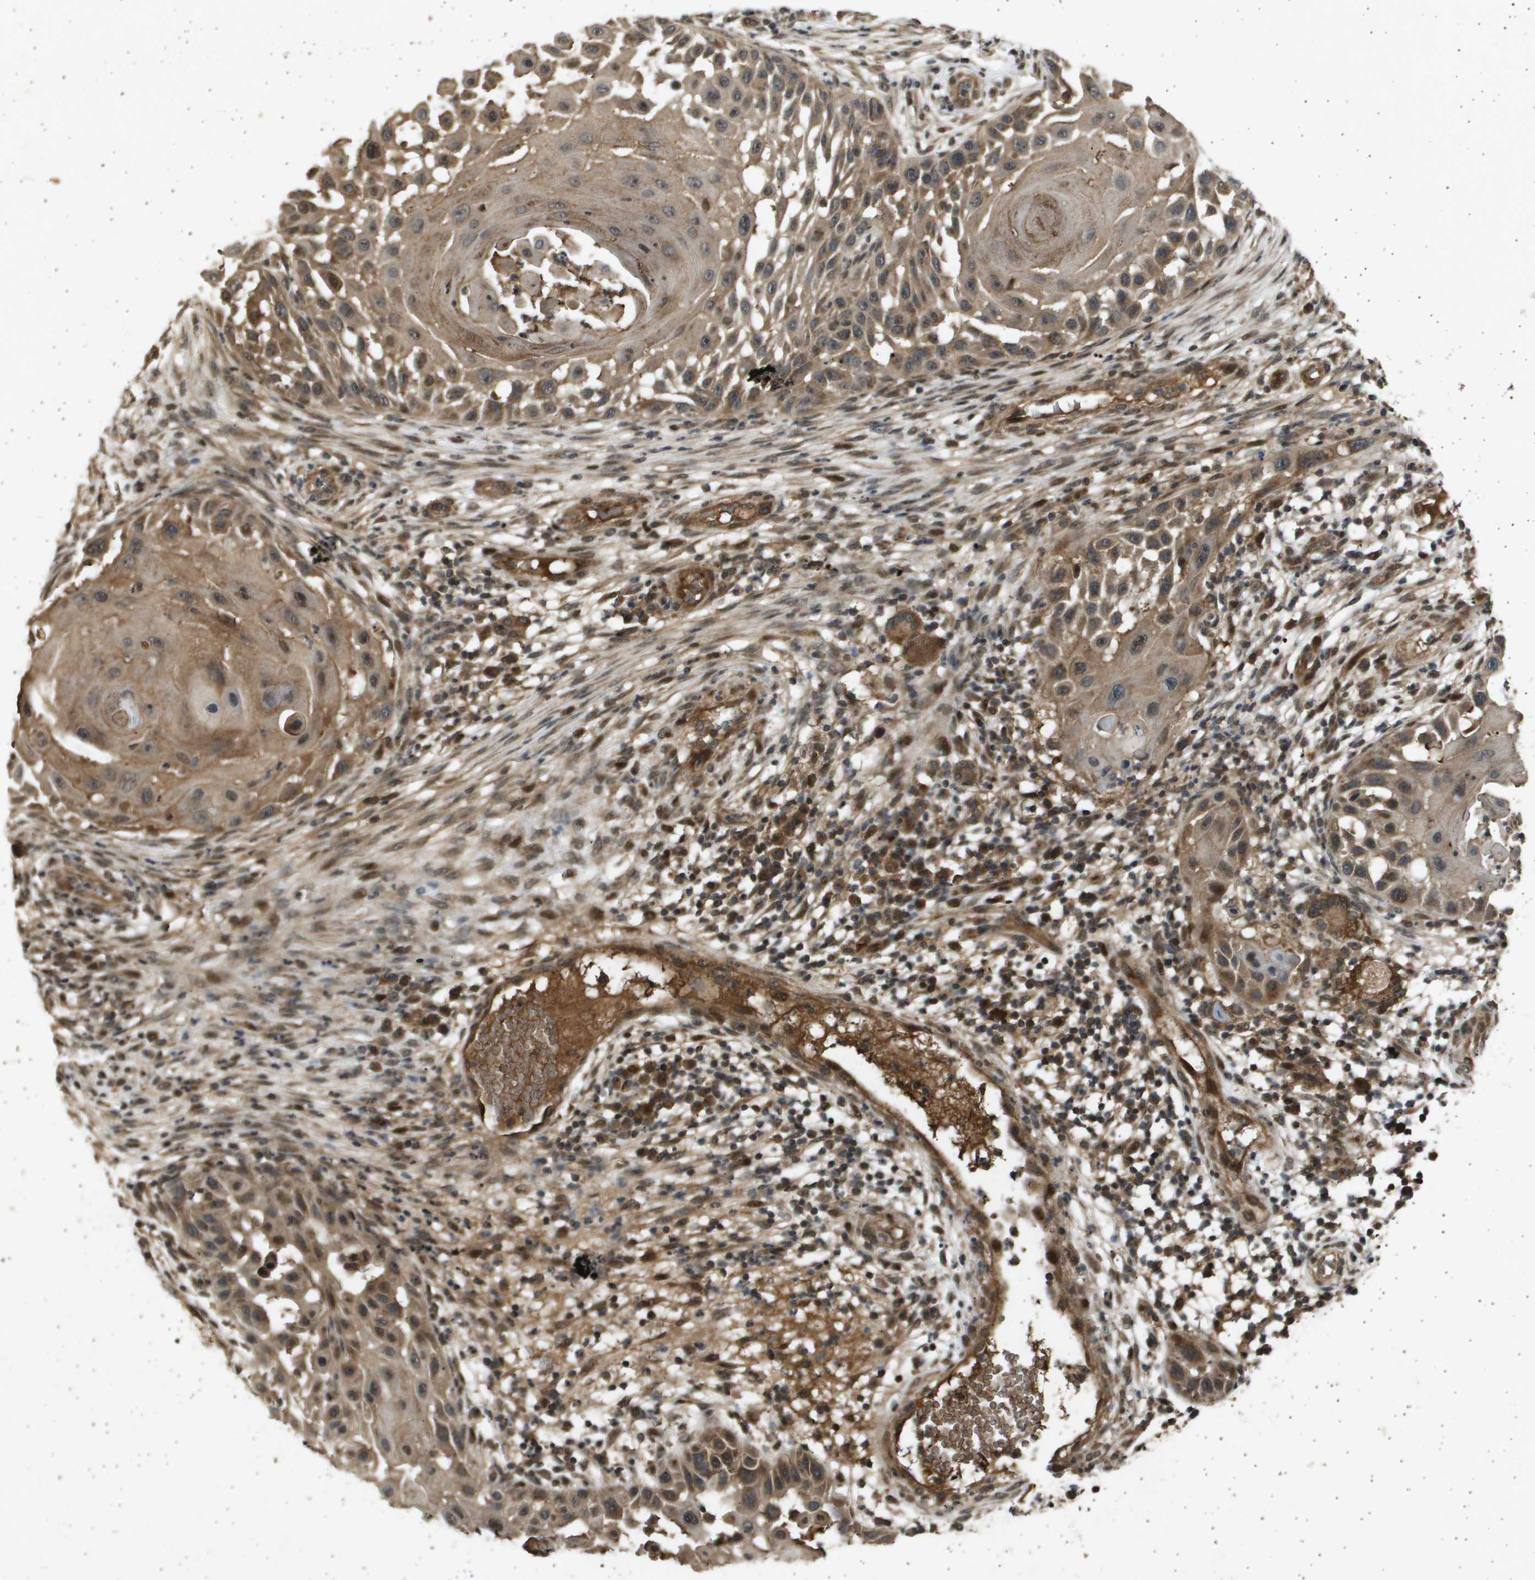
{"staining": {"intensity": "moderate", "quantity": ">75%", "location": "cytoplasmic/membranous,nuclear"}, "tissue": "skin cancer", "cell_type": "Tumor cells", "image_type": "cancer", "snomed": [{"axis": "morphology", "description": "Squamous cell carcinoma, NOS"}, {"axis": "topography", "description": "Skin"}], "caption": "Immunohistochemistry histopathology image of neoplastic tissue: human squamous cell carcinoma (skin) stained using immunohistochemistry shows medium levels of moderate protein expression localized specifically in the cytoplasmic/membranous and nuclear of tumor cells, appearing as a cytoplasmic/membranous and nuclear brown color.", "gene": "TNRC6A", "patient": {"sex": "female", "age": 44}}